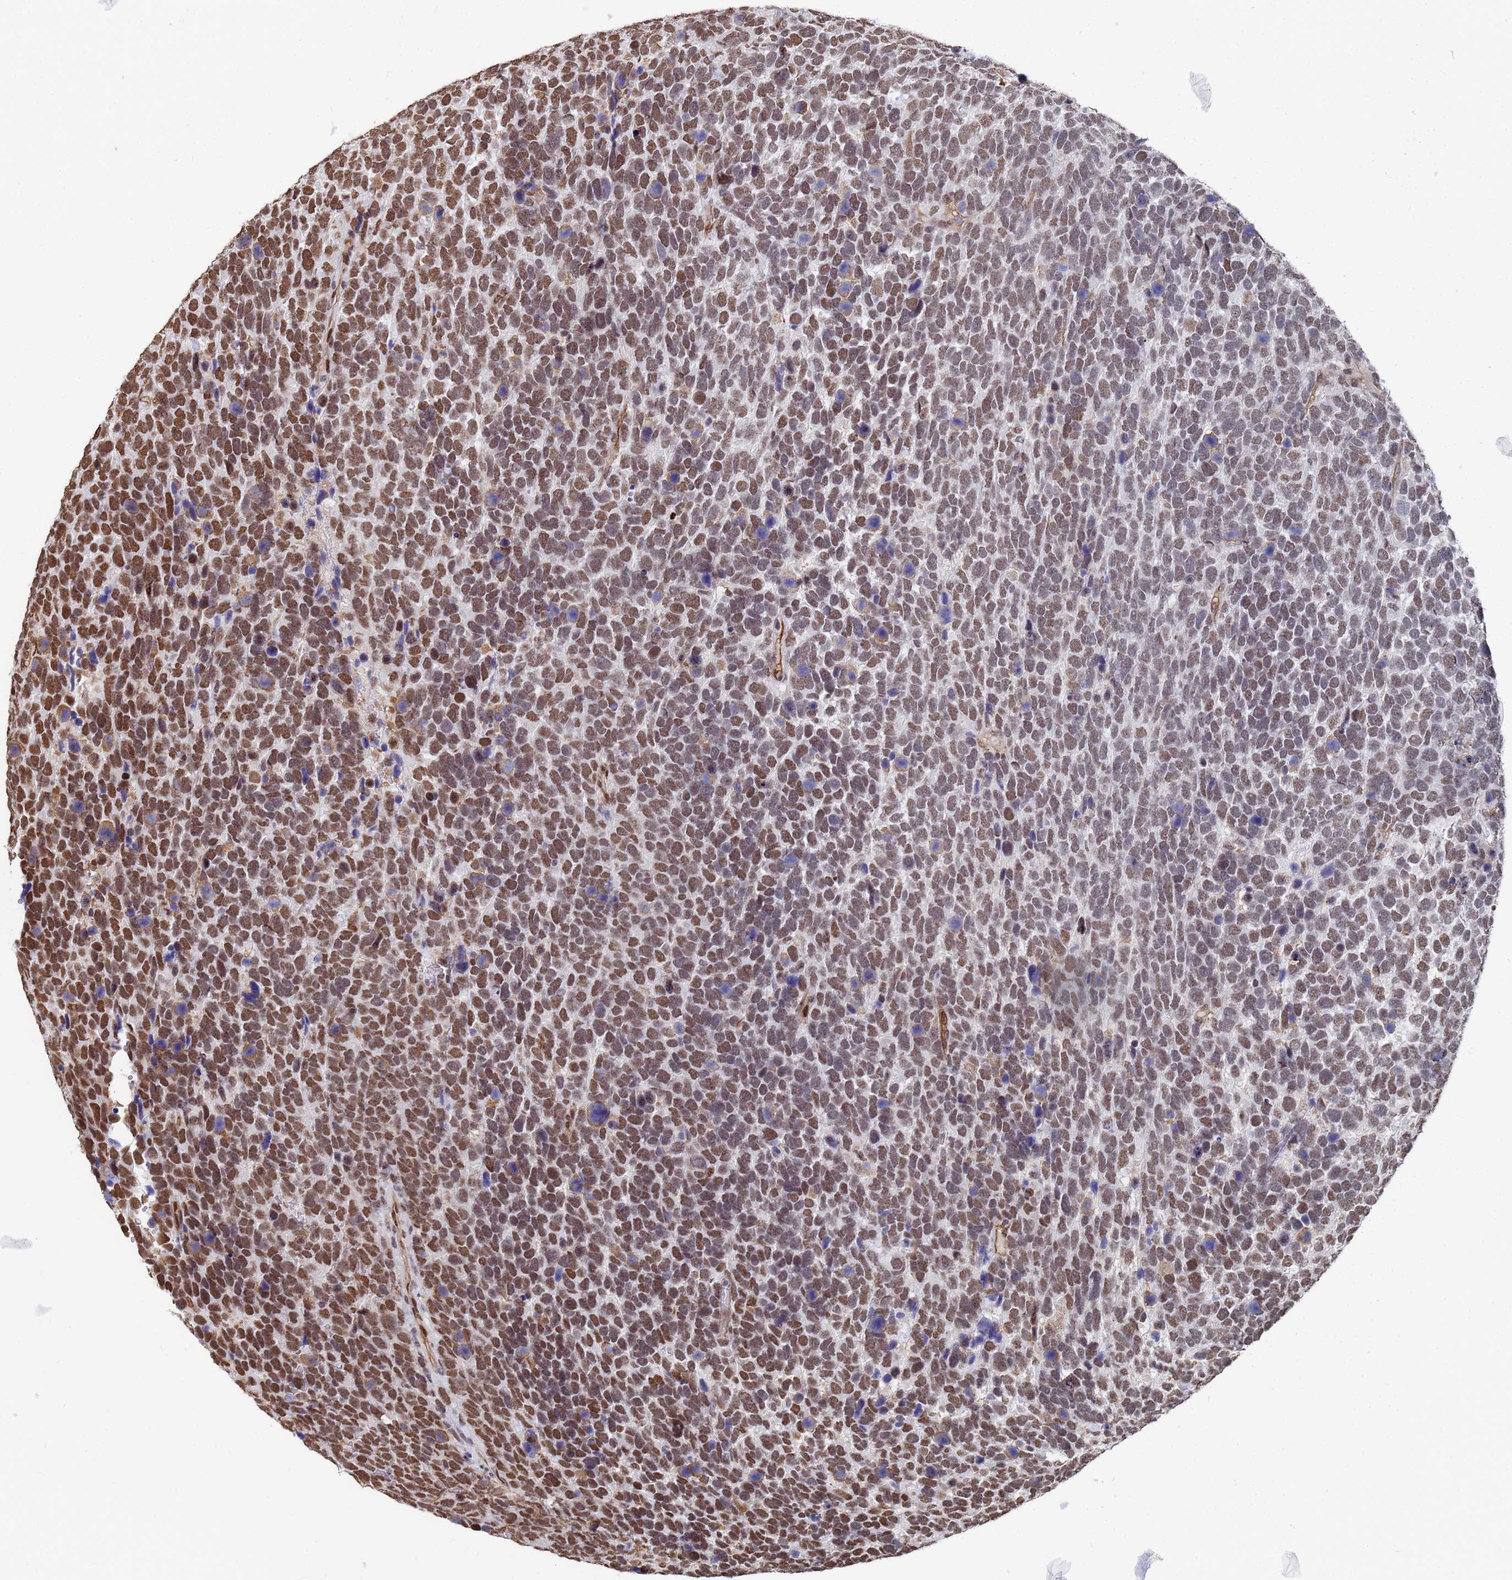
{"staining": {"intensity": "moderate", "quantity": ">75%", "location": "nuclear"}, "tissue": "urothelial cancer", "cell_type": "Tumor cells", "image_type": "cancer", "snomed": [{"axis": "morphology", "description": "Urothelial carcinoma, High grade"}, {"axis": "topography", "description": "Urinary bladder"}], "caption": "A high-resolution micrograph shows IHC staining of urothelial cancer, which demonstrates moderate nuclear positivity in about >75% of tumor cells.", "gene": "RAVER2", "patient": {"sex": "female", "age": 82}}